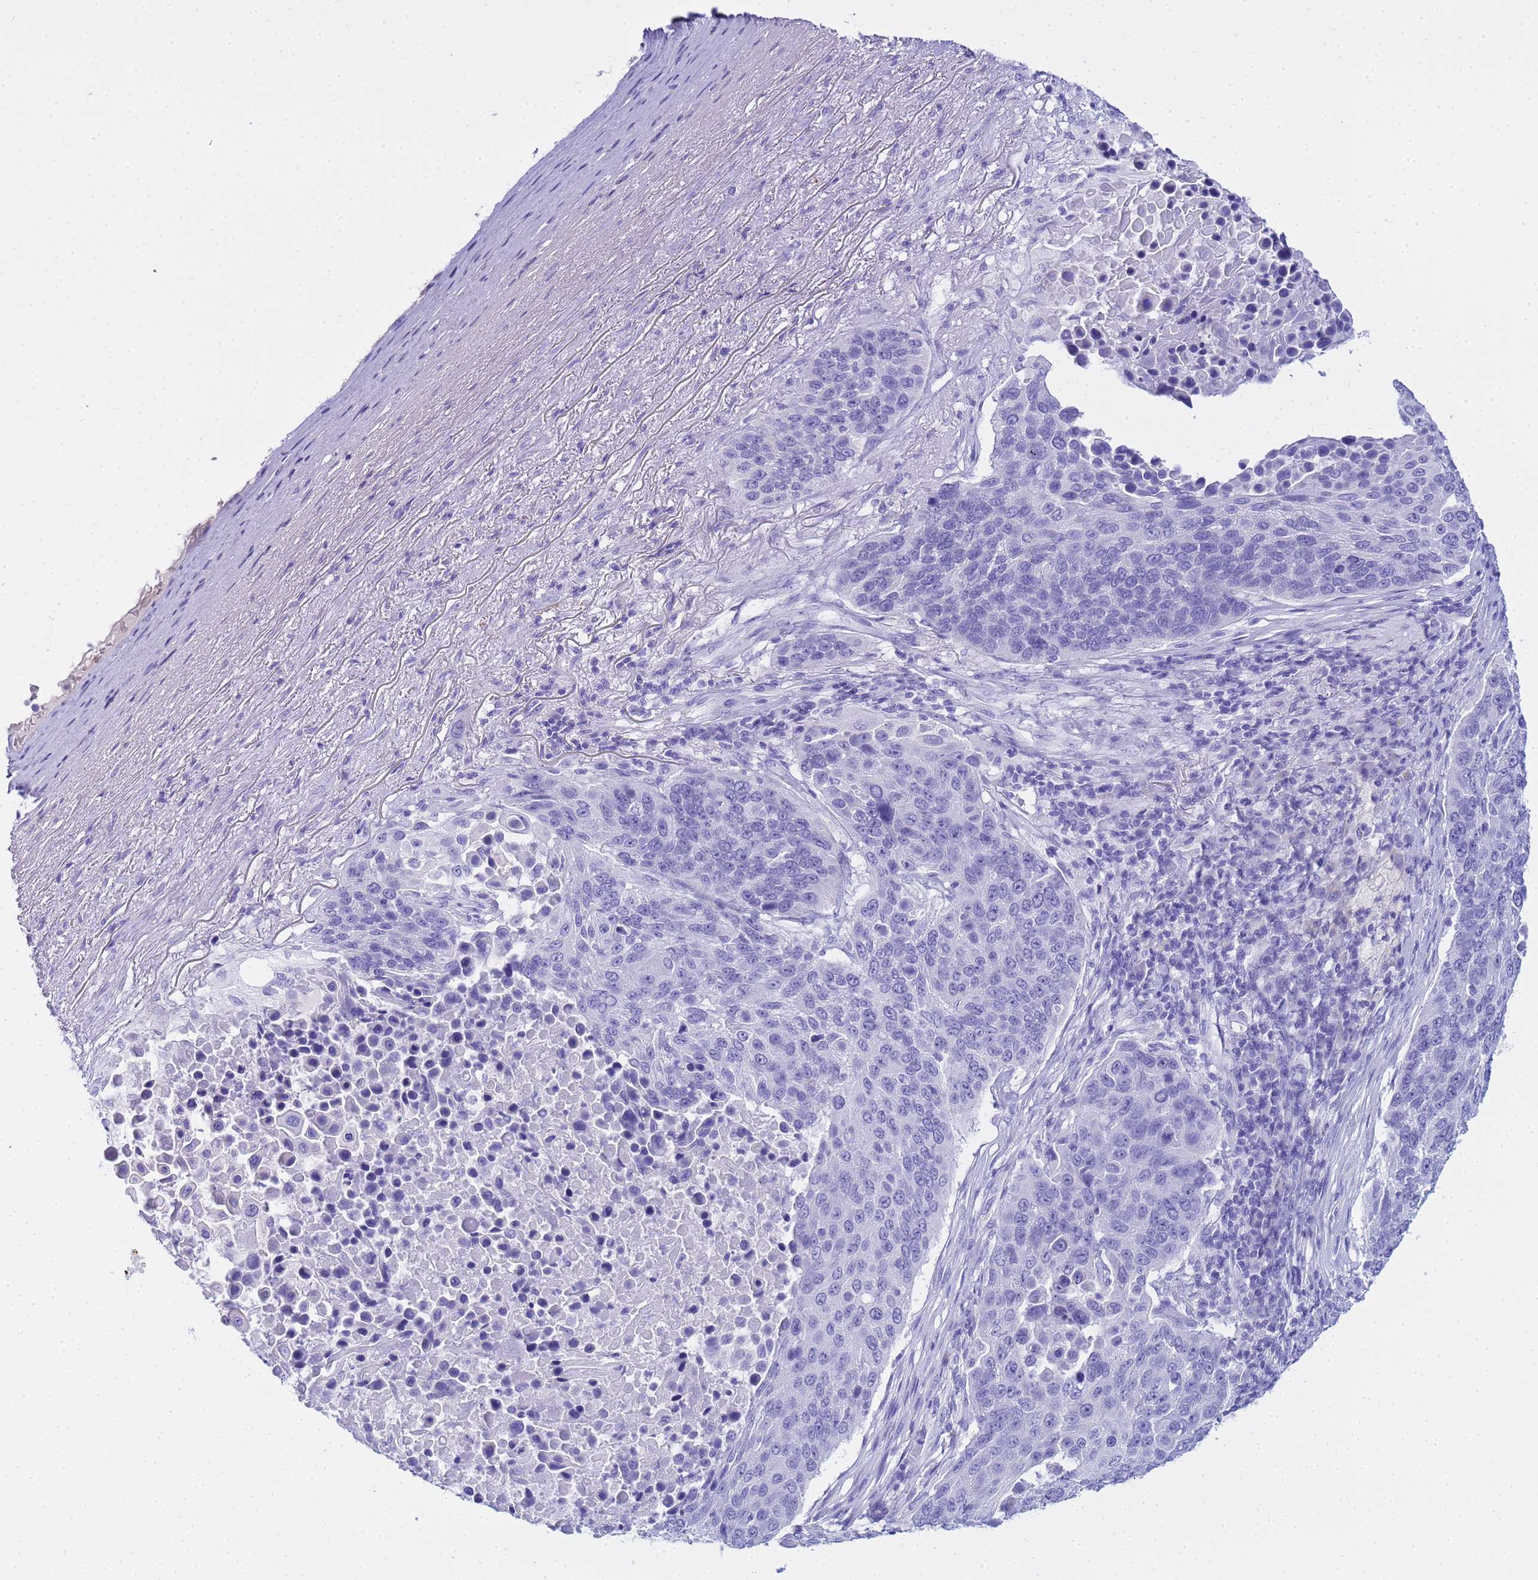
{"staining": {"intensity": "negative", "quantity": "none", "location": "none"}, "tissue": "lung cancer", "cell_type": "Tumor cells", "image_type": "cancer", "snomed": [{"axis": "morphology", "description": "Normal tissue, NOS"}, {"axis": "morphology", "description": "Squamous cell carcinoma, NOS"}, {"axis": "topography", "description": "Lymph node"}, {"axis": "topography", "description": "Lung"}], "caption": "Immunohistochemistry (IHC) of lung cancer (squamous cell carcinoma) reveals no expression in tumor cells. Nuclei are stained in blue.", "gene": "AQP12A", "patient": {"sex": "male", "age": 66}}